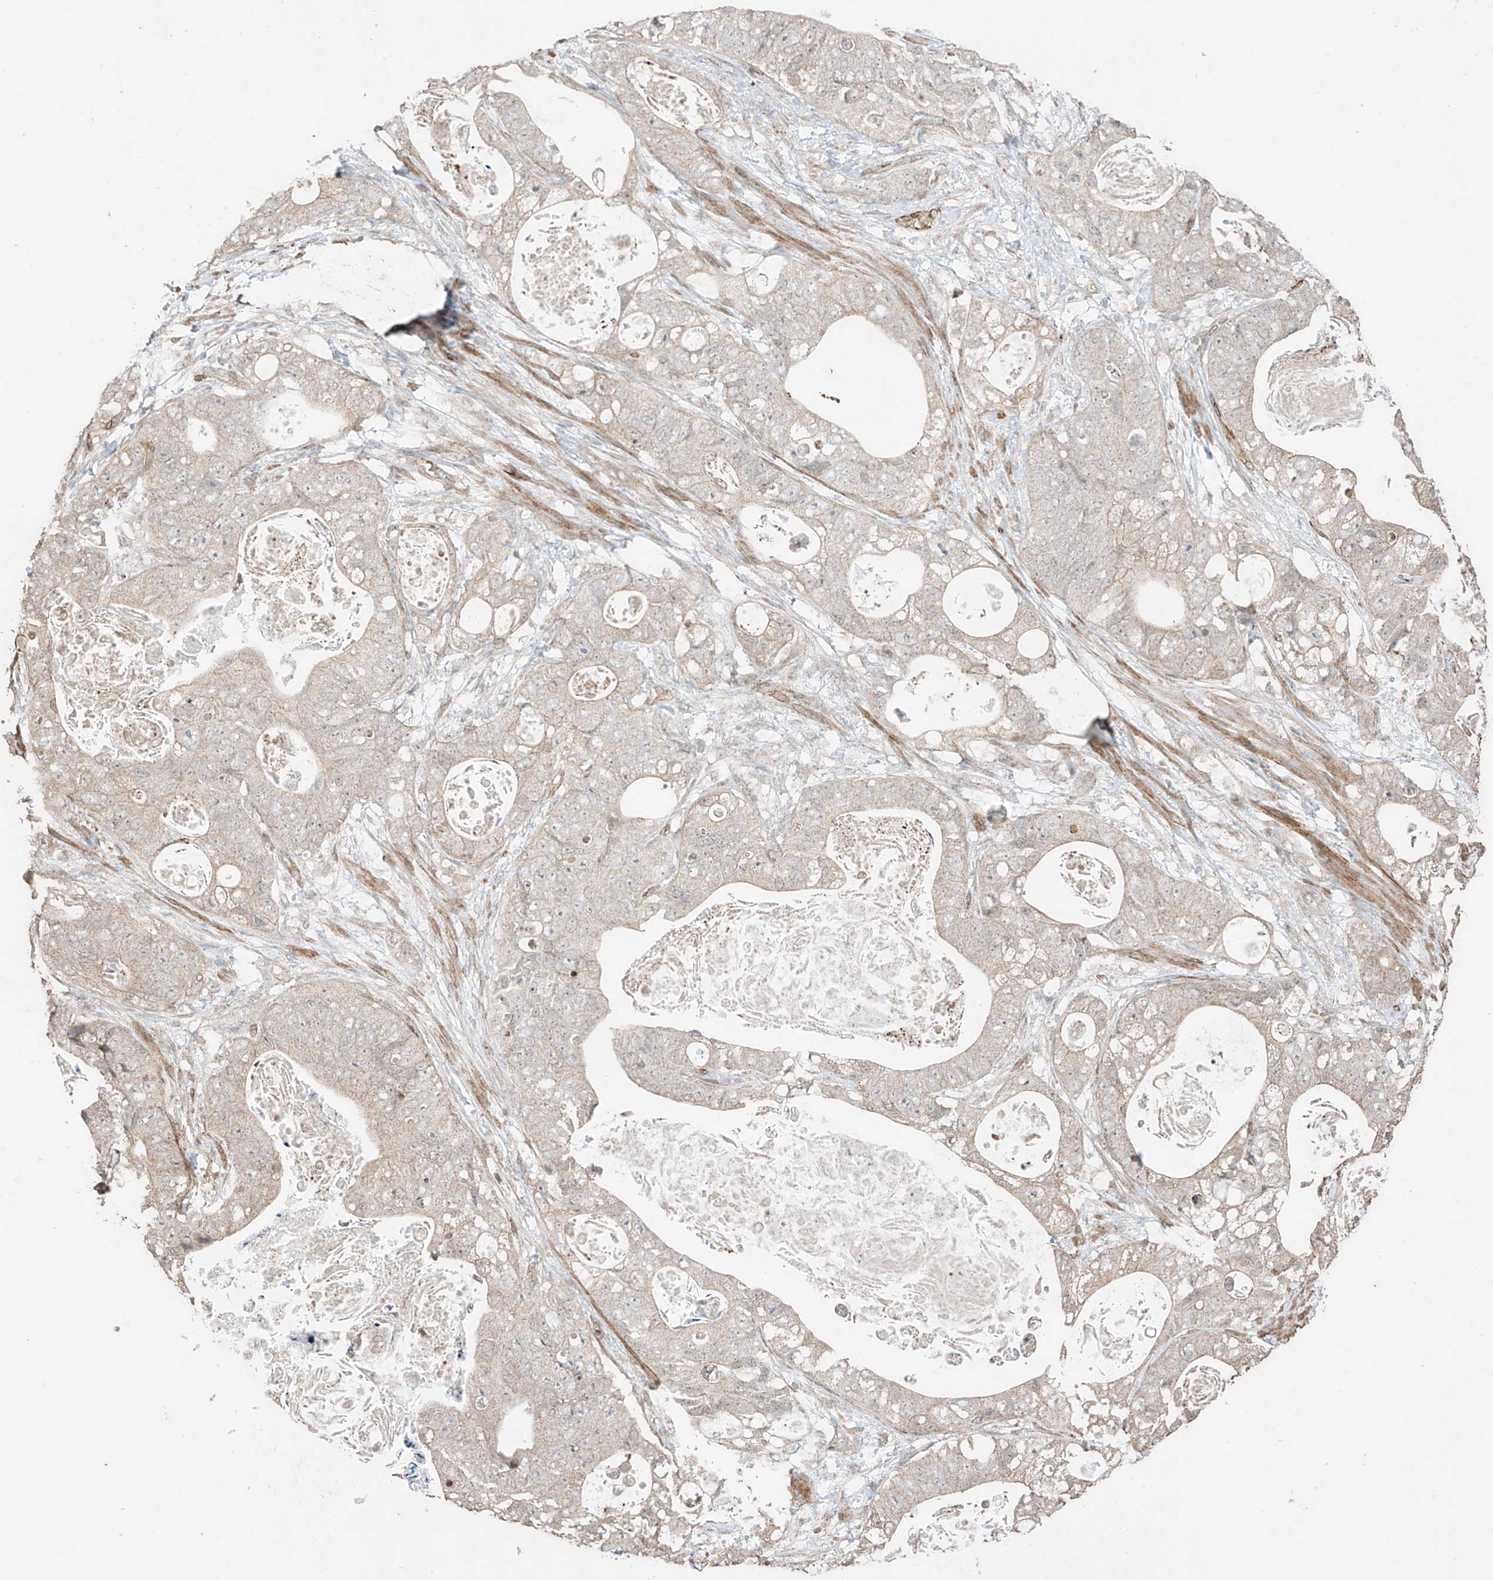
{"staining": {"intensity": "negative", "quantity": "none", "location": "none"}, "tissue": "stomach cancer", "cell_type": "Tumor cells", "image_type": "cancer", "snomed": [{"axis": "morphology", "description": "Normal tissue, NOS"}, {"axis": "morphology", "description": "Adenocarcinoma, NOS"}, {"axis": "topography", "description": "Stomach"}], "caption": "Image shows no protein staining in tumor cells of stomach cancer tissue. (DAB (3,3'-diaminobenzidine) immunohistochemistry (IHC), high magnification).", "gene": "TTLL5", "patient": {"sex": "female", "age": 89}}